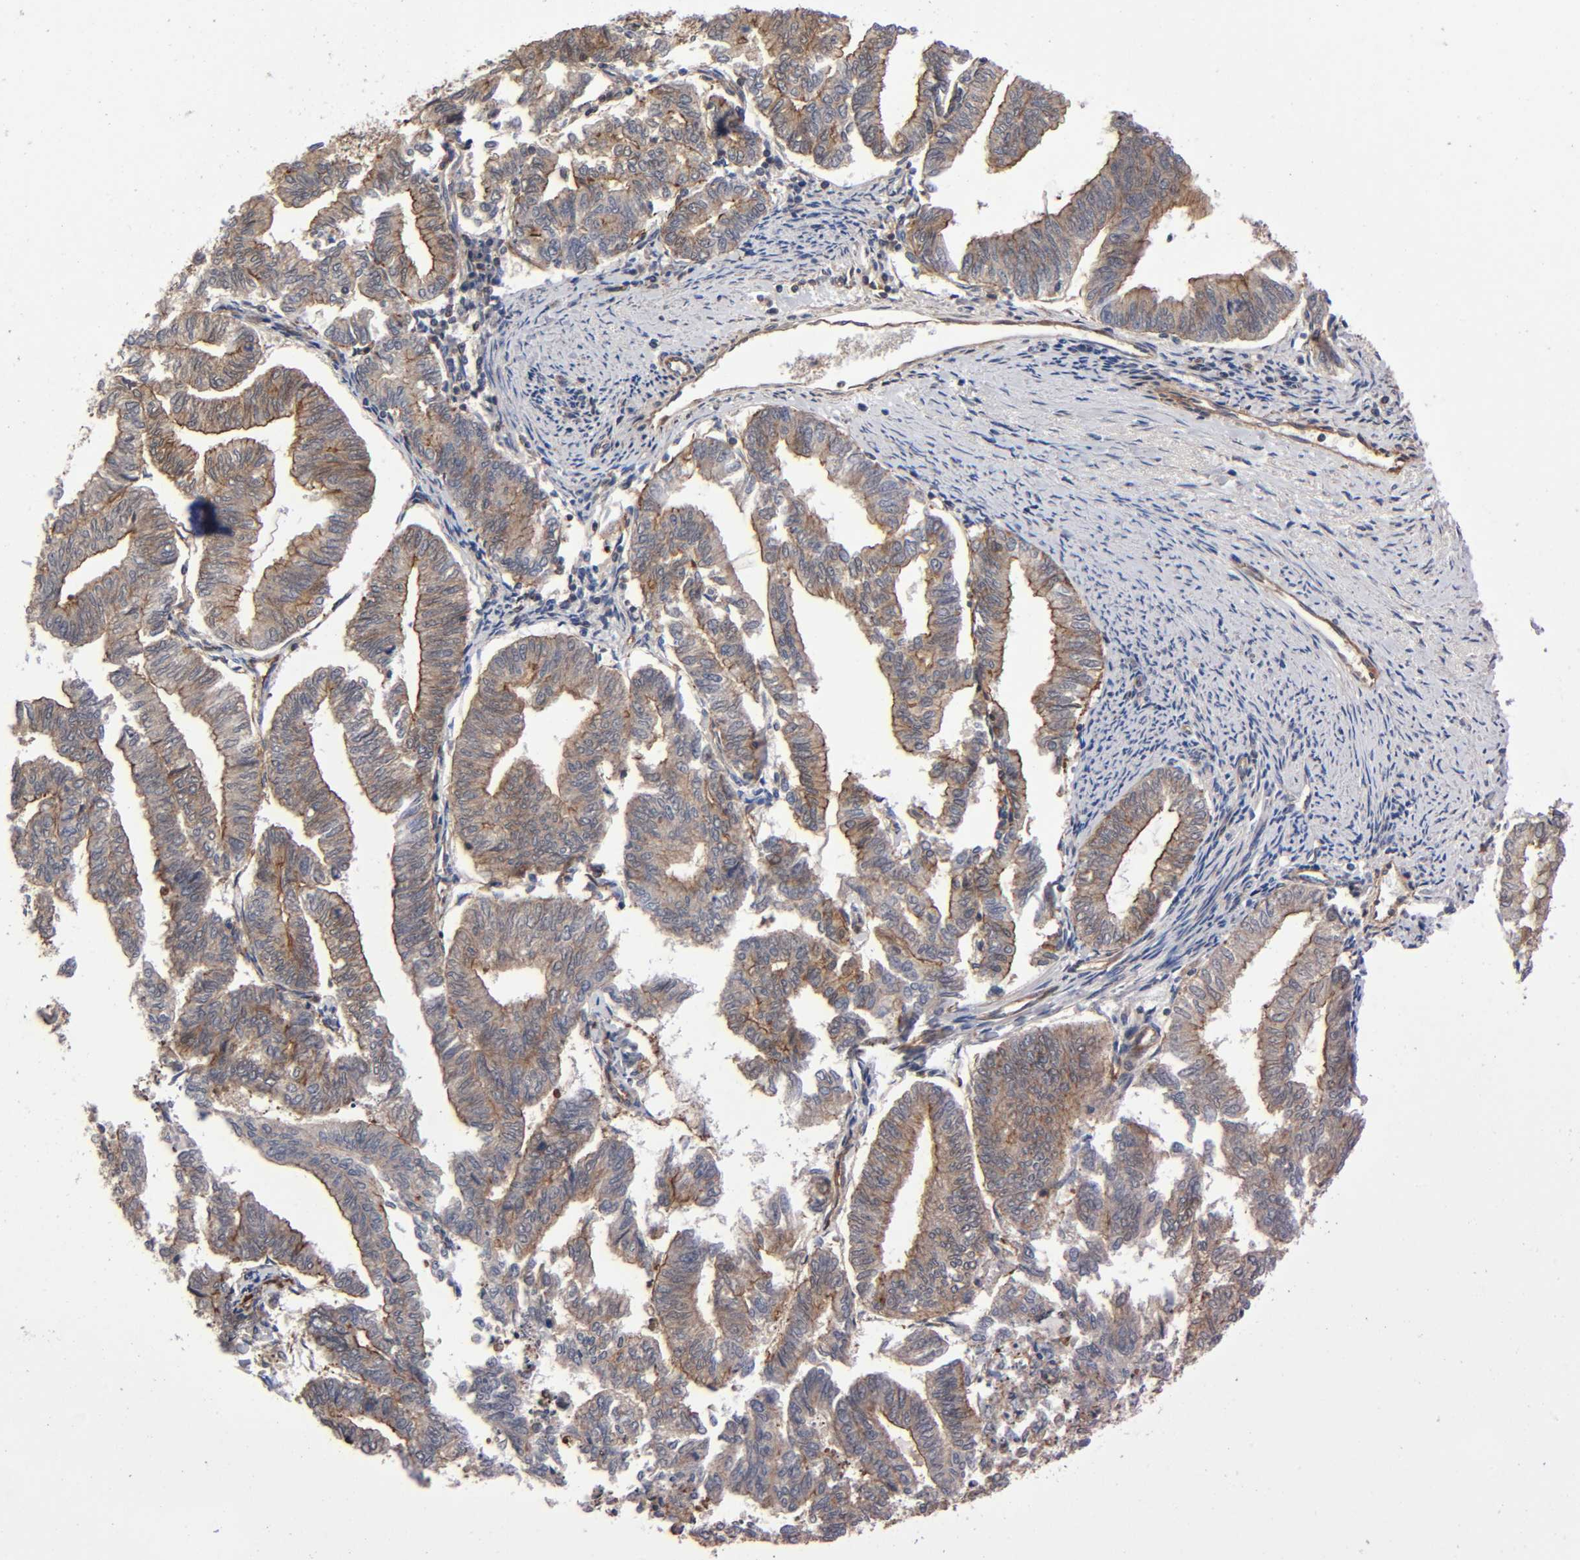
{"staining": {"intensity": "moderate", "quantity": ">75%", "location": "cytoplasmic/membranous"}, "tissue": "endometrial cancer", "cell_type": "Tumor cells", "image_type": "cancer", "snomed": [{"axis": "morphology", "description": "Adenocarcinoma, NOS"}, {"axis": "topography", "description": "Endometrium"}], "caption": "Brown immunohistochemical staining in human endometrial adenocarcinoma shows moderate cytoplasmic/membranous staining in approximately >75% of tumor cells.", "gene": "LAMTOR2", "patient": {"sex": "female", "age": 79}}